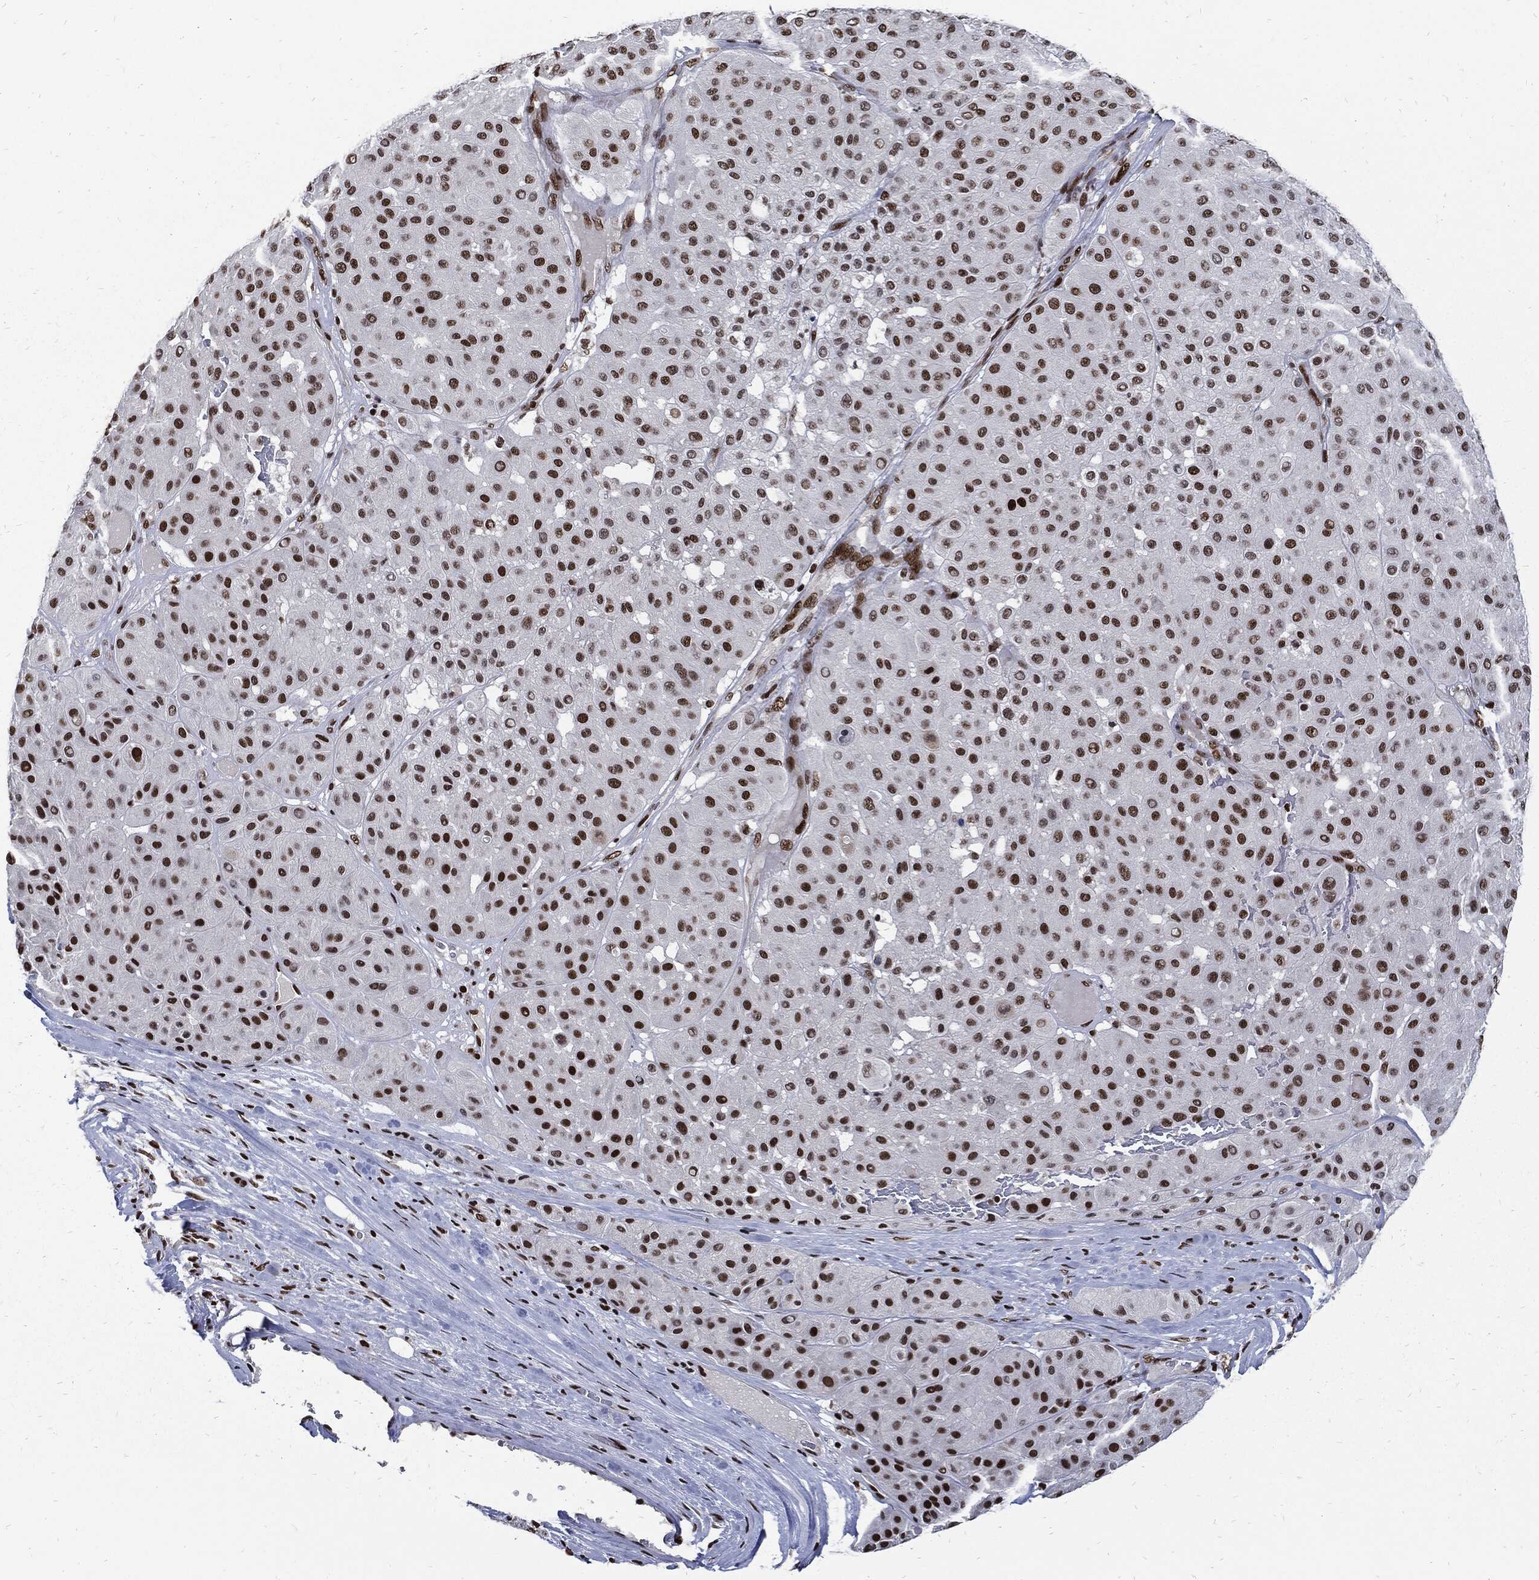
{"staining": {"intensity": "strong", "quantity": "25%-75%", "location": "nuclear"}, "tissue": "melanoma", "cell_type": "Tumor cells", "image_type": "cancer", "snomed": [{"axis": "morphology", "description": "Malignant melanoma, Metastatic site"}, {"axis": "topography", "description": "Smooth muscle"}], "caption": "The photomicrograph shows immunohistochemical staining of melanoma. There is strong nuclear expression is appreciated in about 25%-75% of tumor cells. The staining was performed using DAB, with brown indicating positive protein expression. Nuclei are stained blue with hematoxylin.", "gene": "TERF2", "patient": {"sex": "male", "age": 41}}